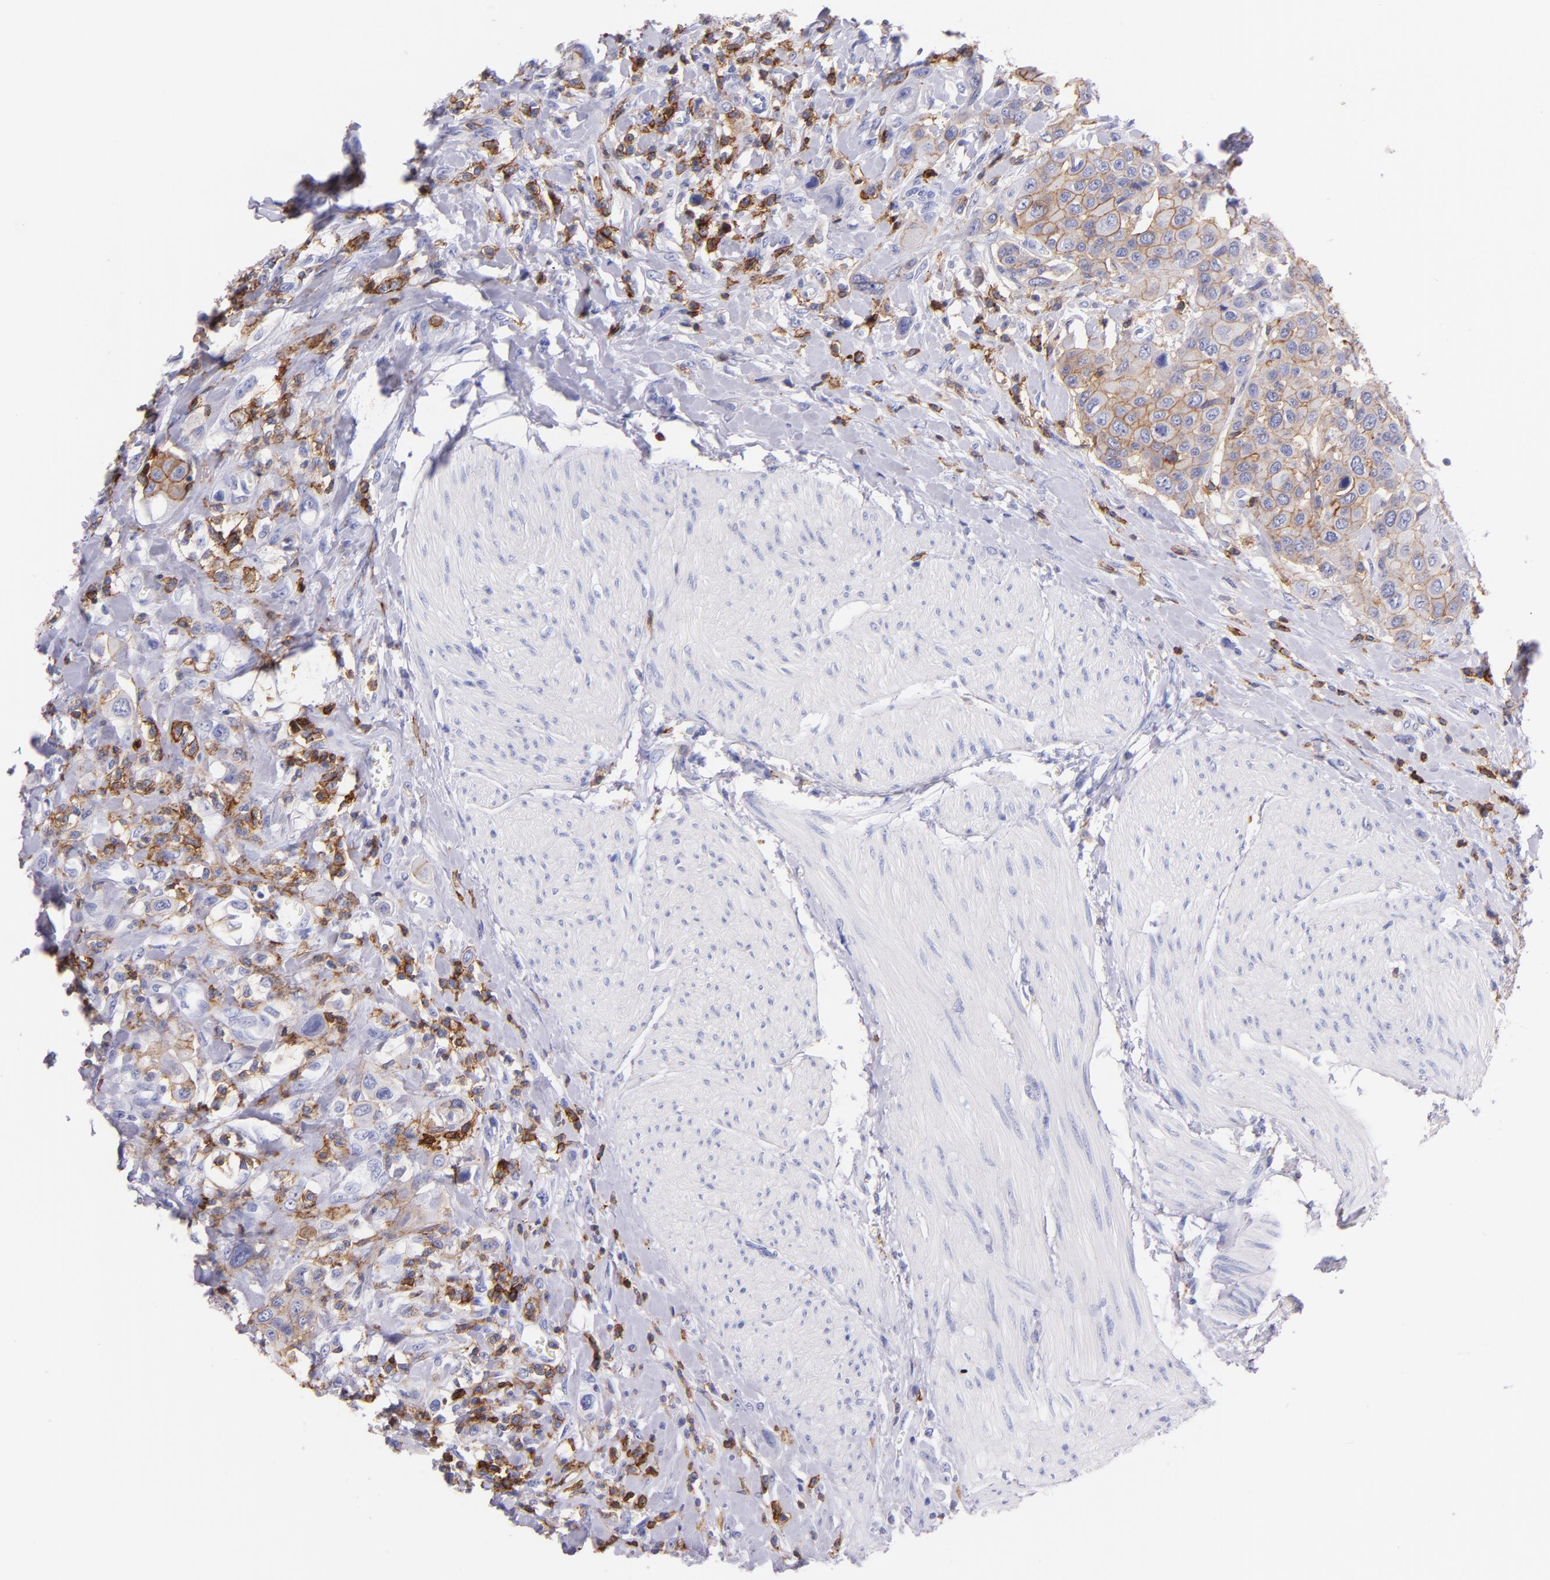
{"staining": {"intensity": "weak", "quantity": ">75%", "location": "cytoplasmic/membranous"}, "tissue": "urothelial cancer", "cell_type": "Tumor cells", "image_type": "cancer", "snomed": [{"axis": "morphology", "description": "Urothelial carcinoma, High grade"}, {"axis": "topography", "description": "Urinary bladder"}], "caption": "DAB (3,3'-diaminobenzidine) immunohistochemical staining of high-grade urothelial carcinoma demonstrates weak cytoplasmic/membranous protein positivity in approximately >75% of tumor cells.", "gene": "SPN", "patient": {"sex": "male", "age": 50}}